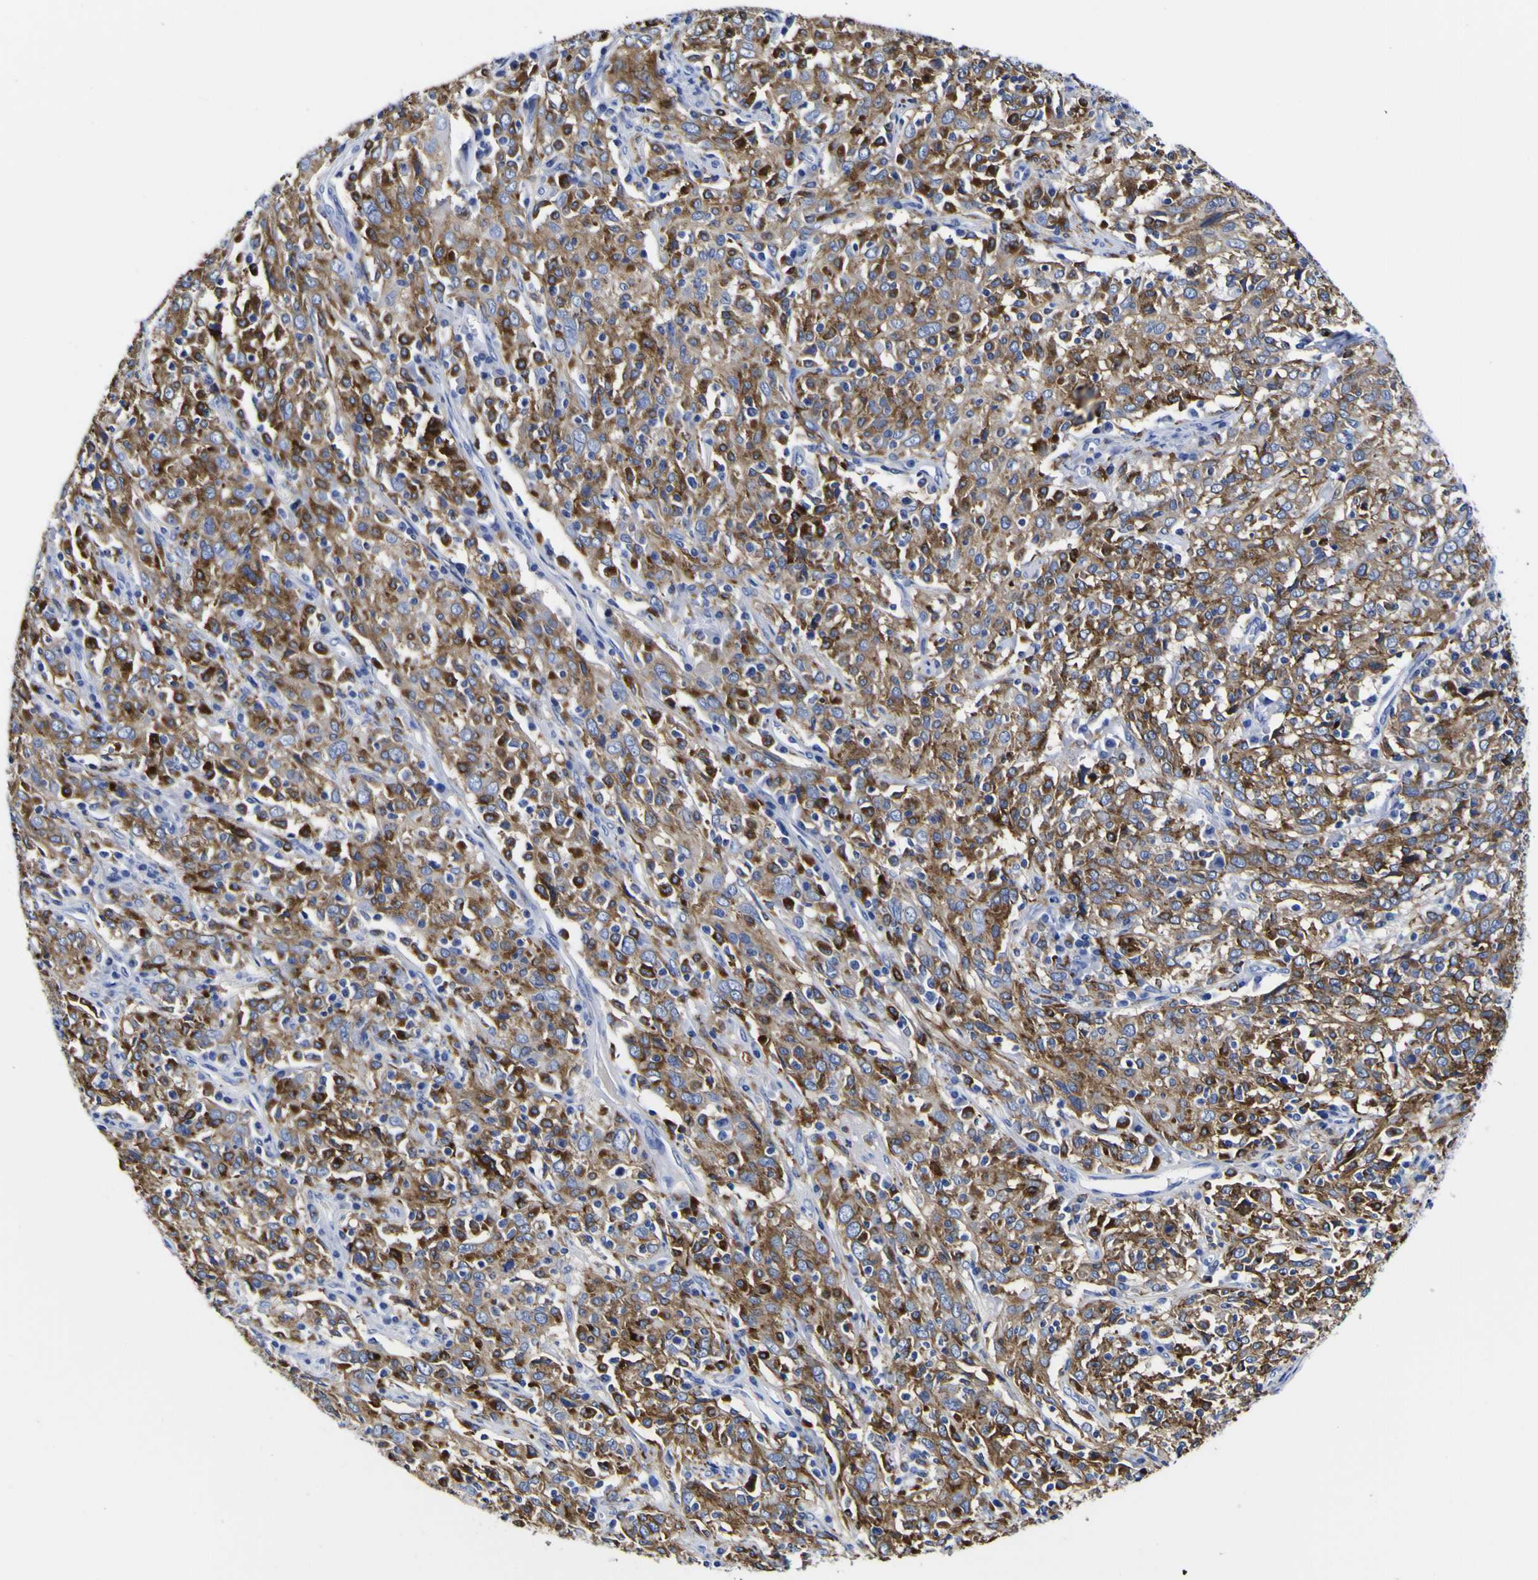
{"staining": {"intensity": "moderate", "quantity": ">75%", "location": "cytoplasmic/membranous"}, "tissue": "cervical cancer", "cell_type": "Tumor cells", "image_type": "cancer", "snomed": [{"axis": "morphology", "description": "Squamous cell carcinoma, NOS"}, {"axis": "topography", "description": "Cervix"}], "caption": "Tumor cells demonstrate medium levels of moderate cytoplasmic/membranous expression in about >75% of cells in cervical cancer (squamous cell carcinoma).", "gene": "HLA-DQA1", "patient": {"sex": "female", "age": 46}}